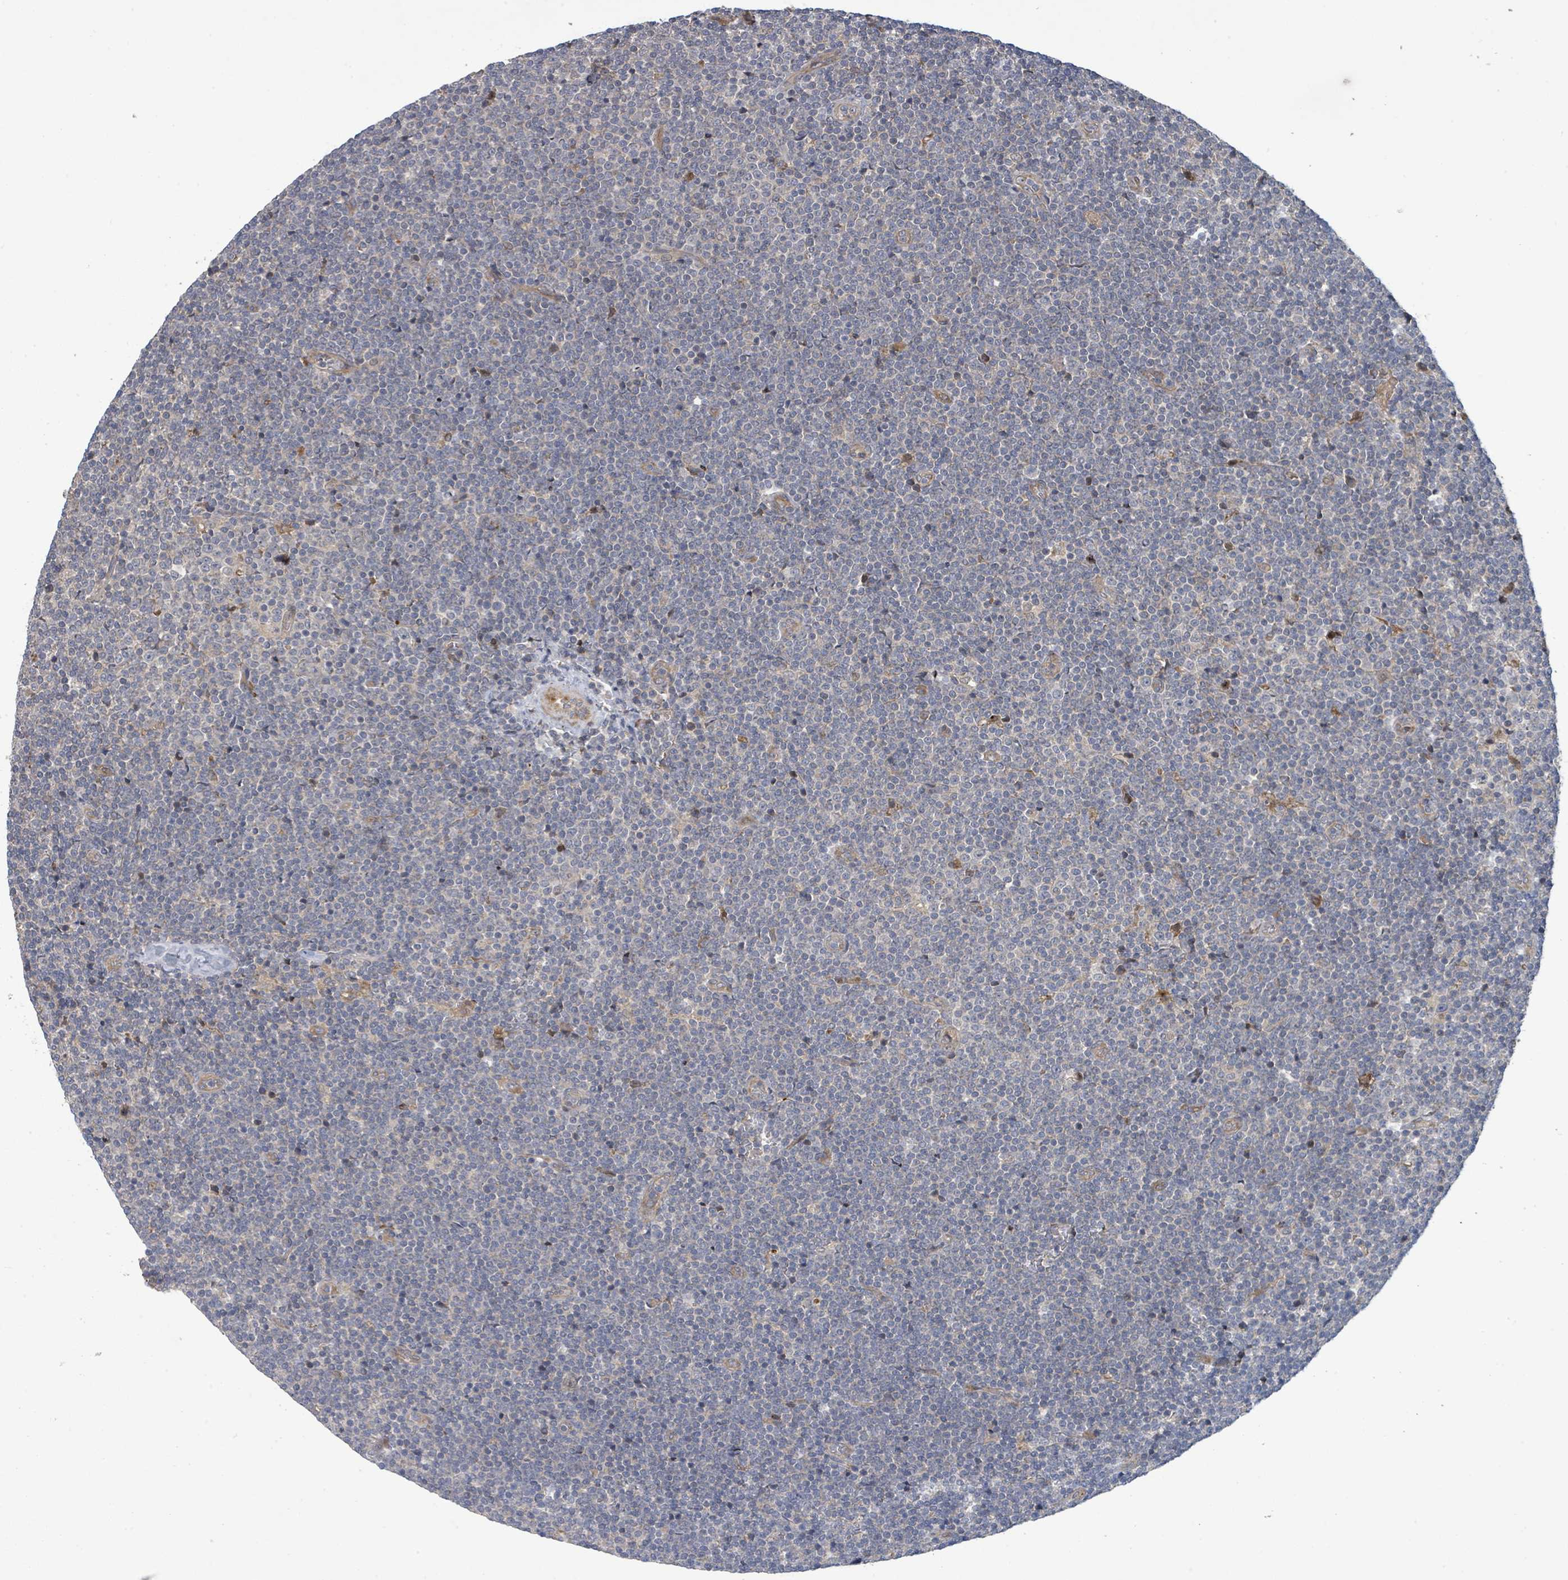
{"staining": {"intensity": "negative", "quantity": "none", "location": "none"}, "tissue": "lymphoma", "cell_type": "Tumor cells", "image_type": "cancer", "snomed": [{"axis": "morphology", "description": "Malignant lymphoma, non-Hodgkin's type, Low grade"}, {"axis": "topography", "description": "Lymph node"}], "caption": "Tumor cells are negative for protein expression in human low-grade malignant lymphoma, non-Hodgkin's type. (DAB immunohistochemistry with hematoxylin counter stain).", "gene": "STARD4", "patient": {"sex": "male", "age": 48}}